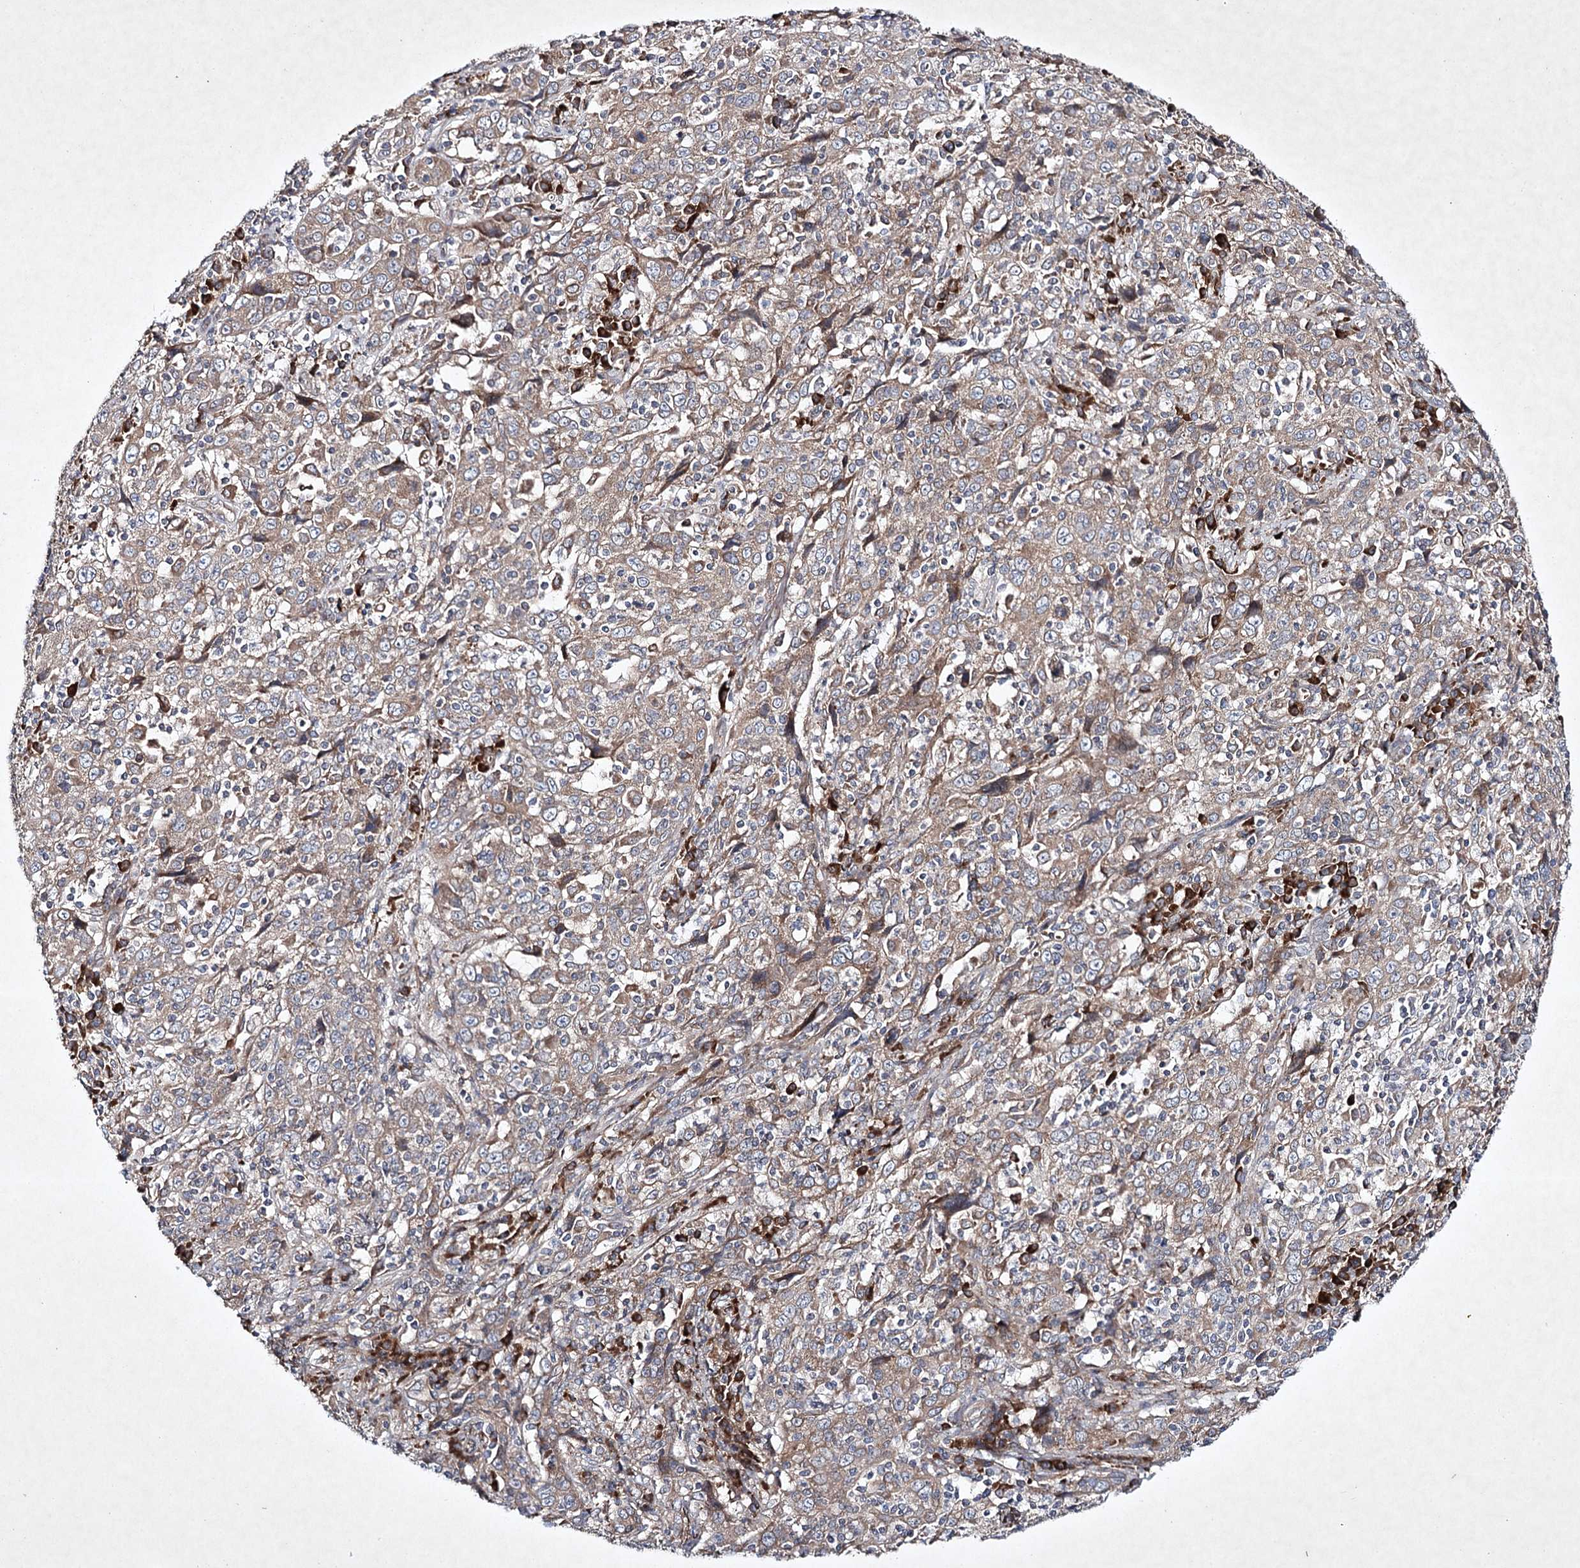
{"staining": {"intensity": "weak", "quantity": ">75%", "location": "cytoplasmic/membranous"}, "tissue": "cervical cancer", "cell_type": "Tumor cells", "image_type": "cancer", "snomed": [{"axis": "morphology", "description": "Squamous cell carcinoma, NOS"}, {"axis": "topography", "description": "Cervix"}], "caption": "Immunohistochemical staining of cervical cancer displays weak cytoplasmic/membranous protein positivity in about >75% of tumor cells.", "gene": "ALG9", "patient": {"sex": "female", "age": 46}}